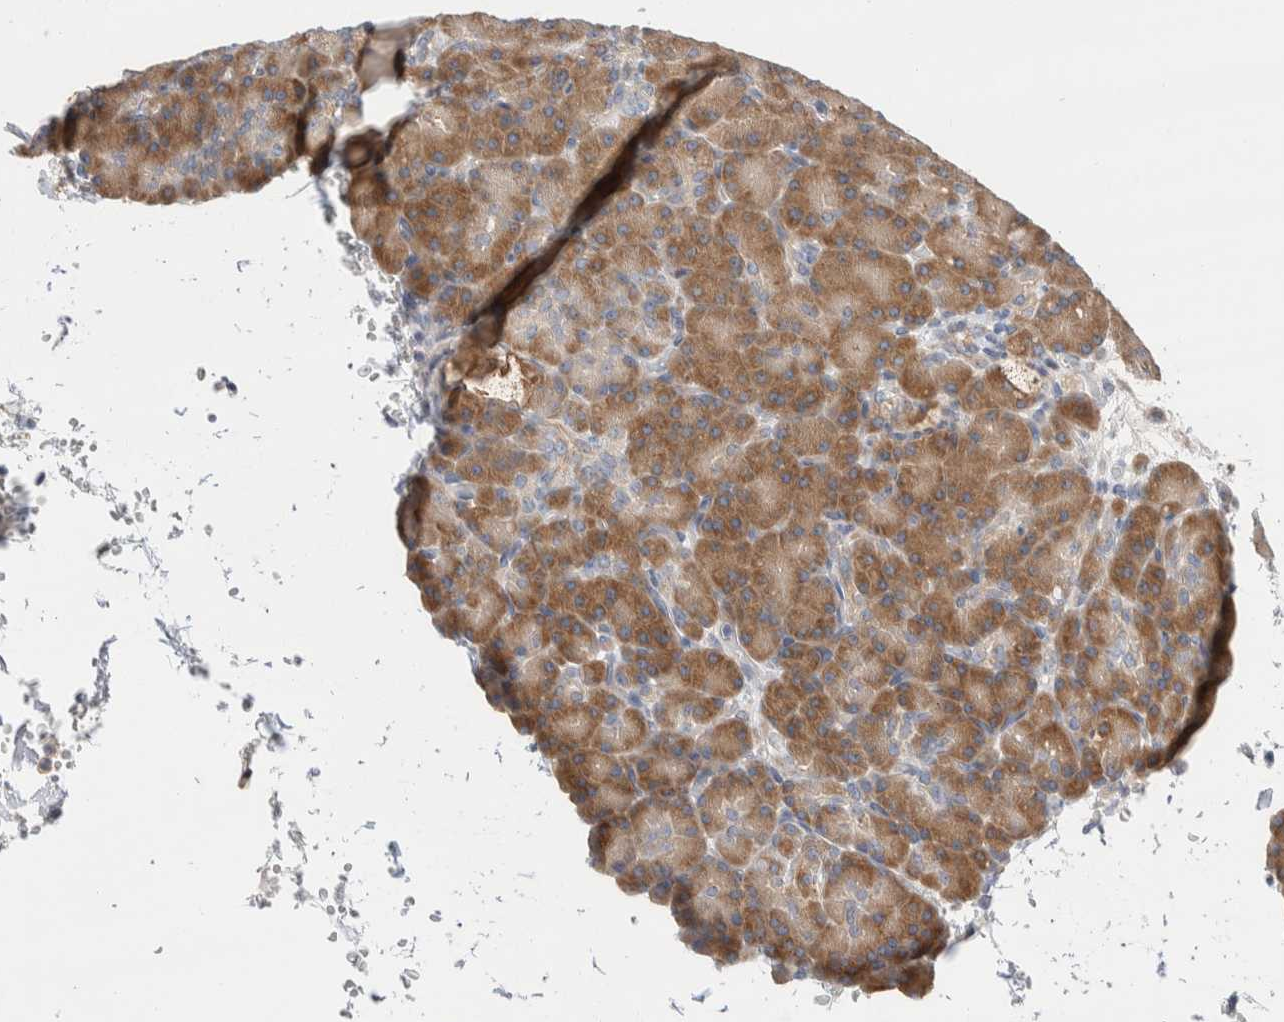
{"staining": {"intensity": "moderate", "quantity": ">75%", "location": "cytoplasmic/membranous"}, "tissue": "pancreas", "cell_type": "Exocrine glandular cells", "image_type": "normal", "snomed": [{"axis": "morphology", "description": "Normal tissue, NOS"}, {"axis": "topography", "description": "Pancreas"}], "caption": "DAB (3,3'-diaminobenzidine) immunohistochemical staining of benign human pancreas shows moderate cytoplasmic/membranous protein staining in approximately >75% of exocrine glandular cells.", "gene": "RUSF1", "patient": {"sex": "female", "age": 43}}